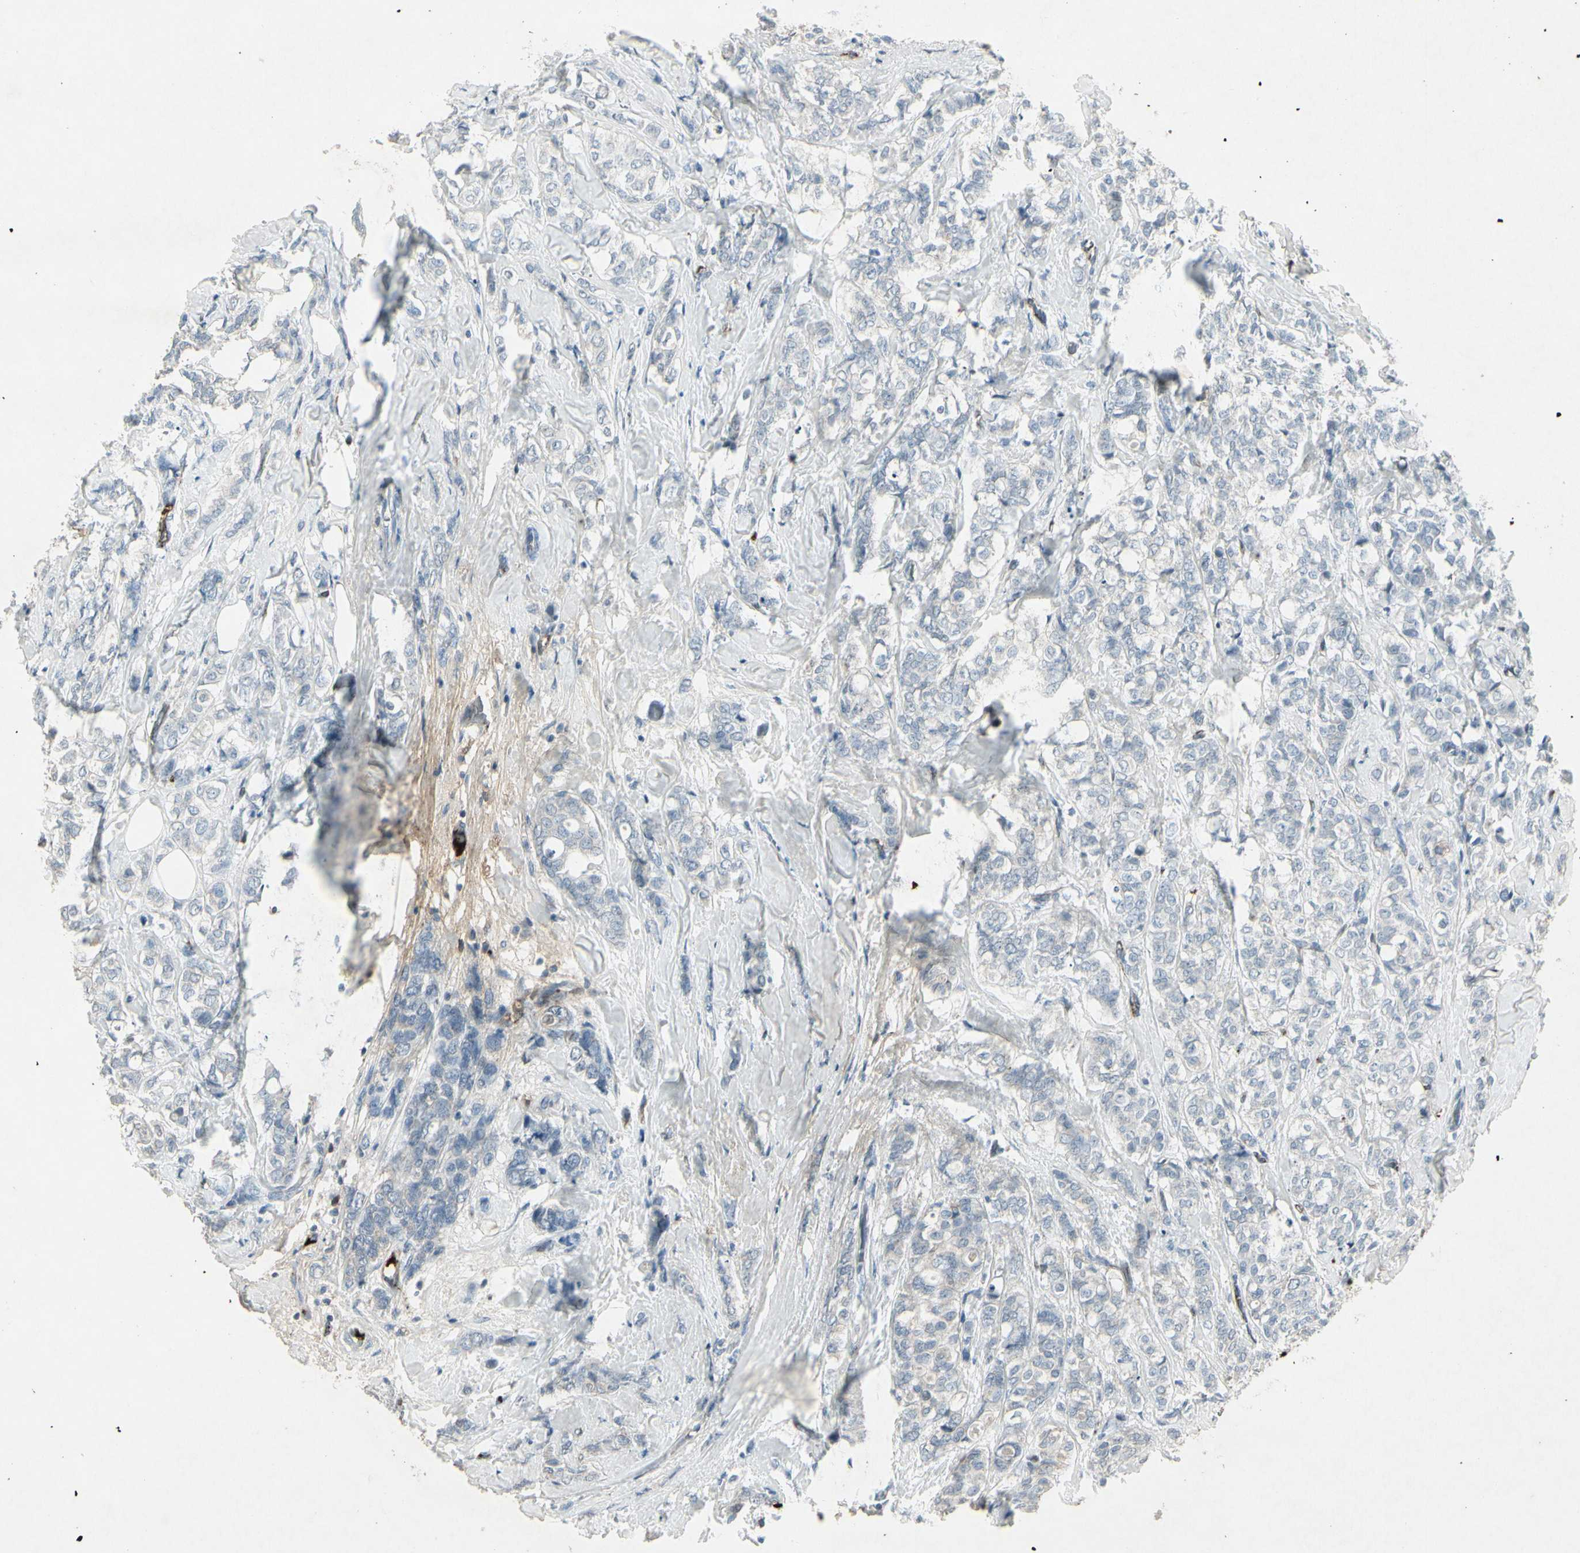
{"staining": {"intensity": "negative", "quantity": "none", "location": "none"}, "tissue": "breast cancer", "cell_type": "Tumor cells", "image_type": "cancer", "snomed": [{"axis": "morphology", "description": "Lobular carcinoma"}, {"axis": "topography", "description": "Breast"}], "caption": "Lobular carcinoma (breast) was stained to show a protein in brown. There is no significant expression in tumor cells.", "gene": "IGHM", "patient": {"sex": "female", "age": 60}}